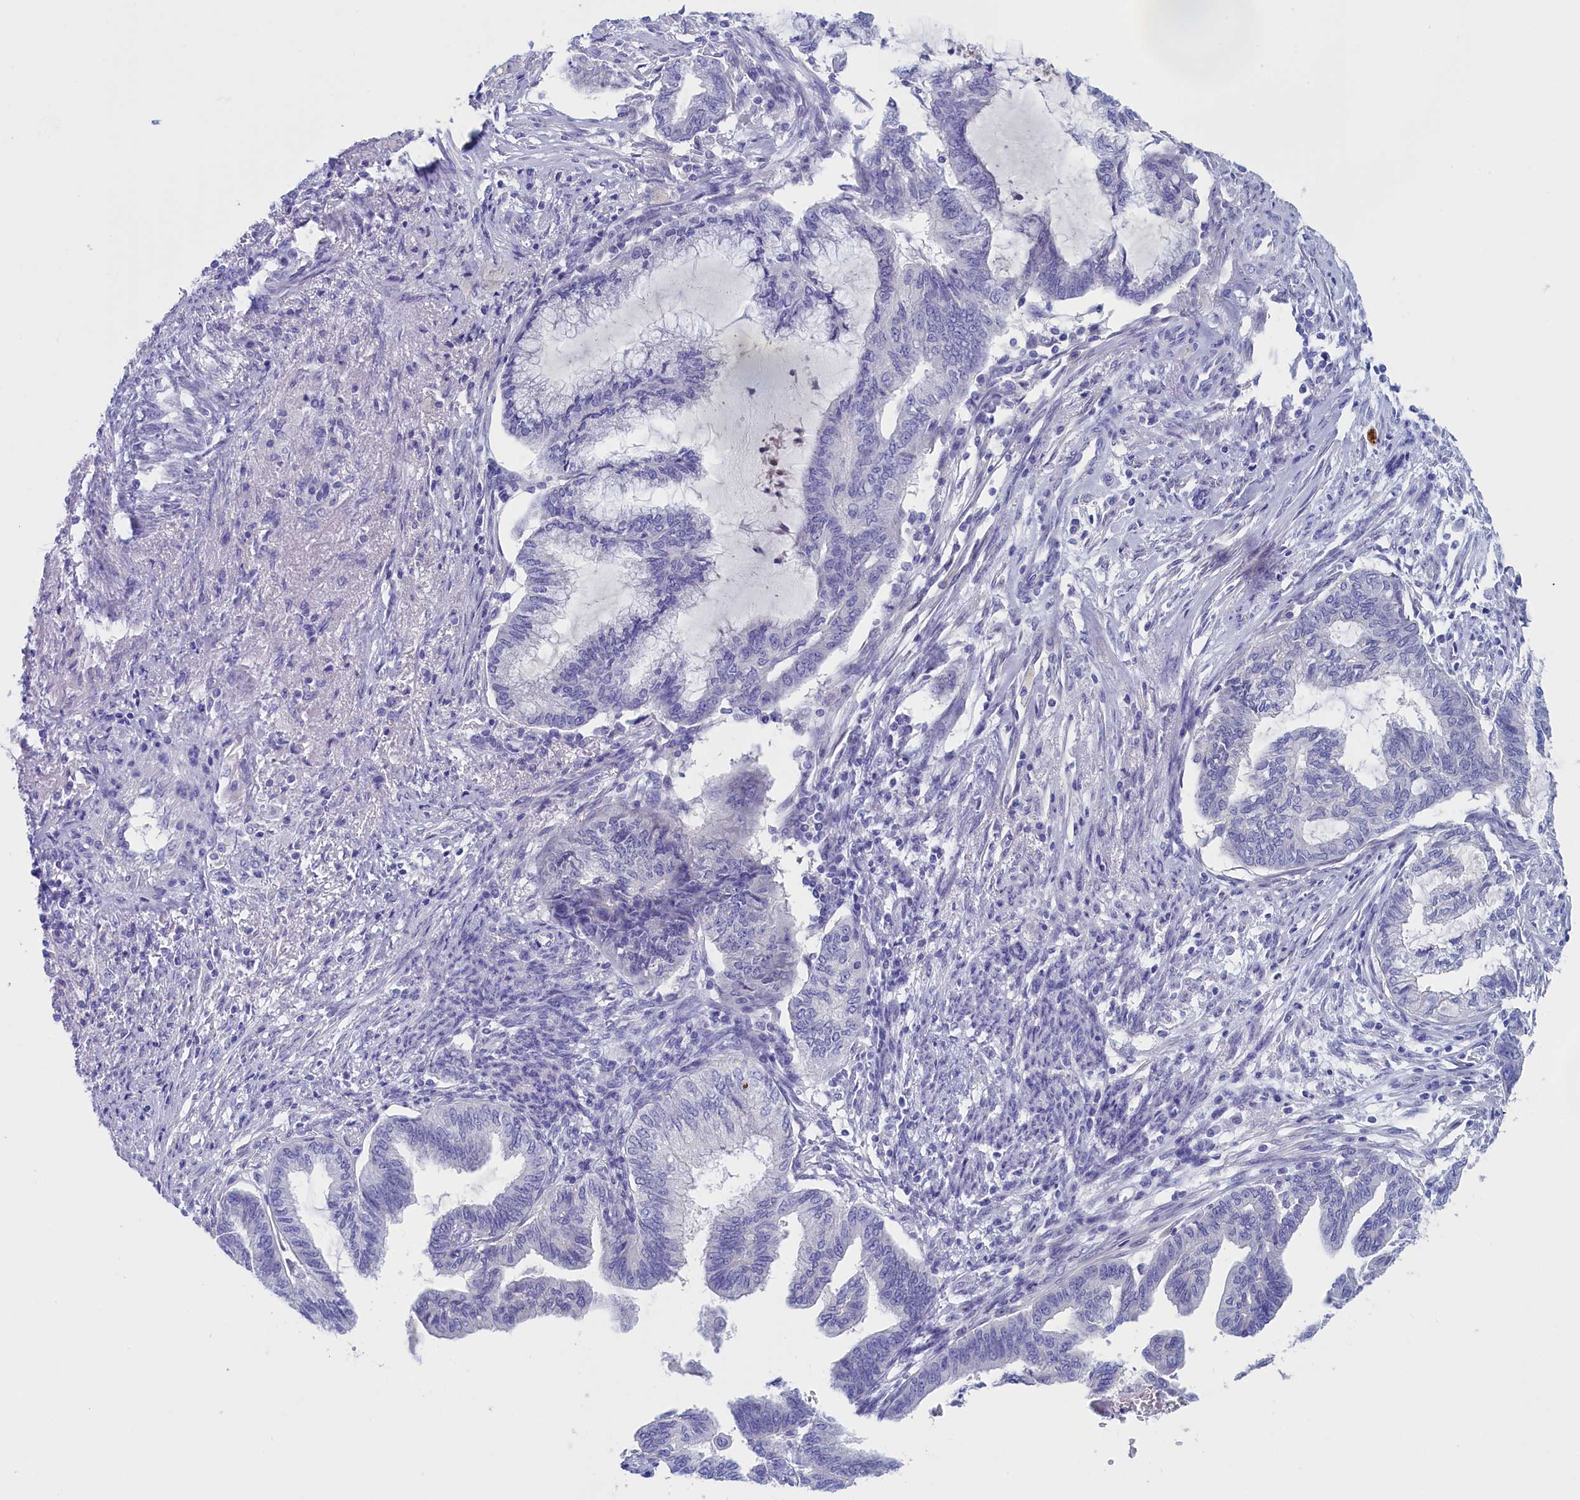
{"staining": {"intensity": "negative", "quantity": "none", "location": "none"}, "tissue": "endometrial cancer", "cell_type": "Tumor cells", "image_type": "cancer", "snomed": [{"axis": "morphology", "description": "Adenocarcinoma, NOS"}, {"axis": "topography", "description": "Endometrium"}], "caption": "Photomicrograph shows no protein expression in tumor cells of endometrial cancer tissue.", "gene": "ANKRD2", "patient": {"sex": "female", "age": 86}}